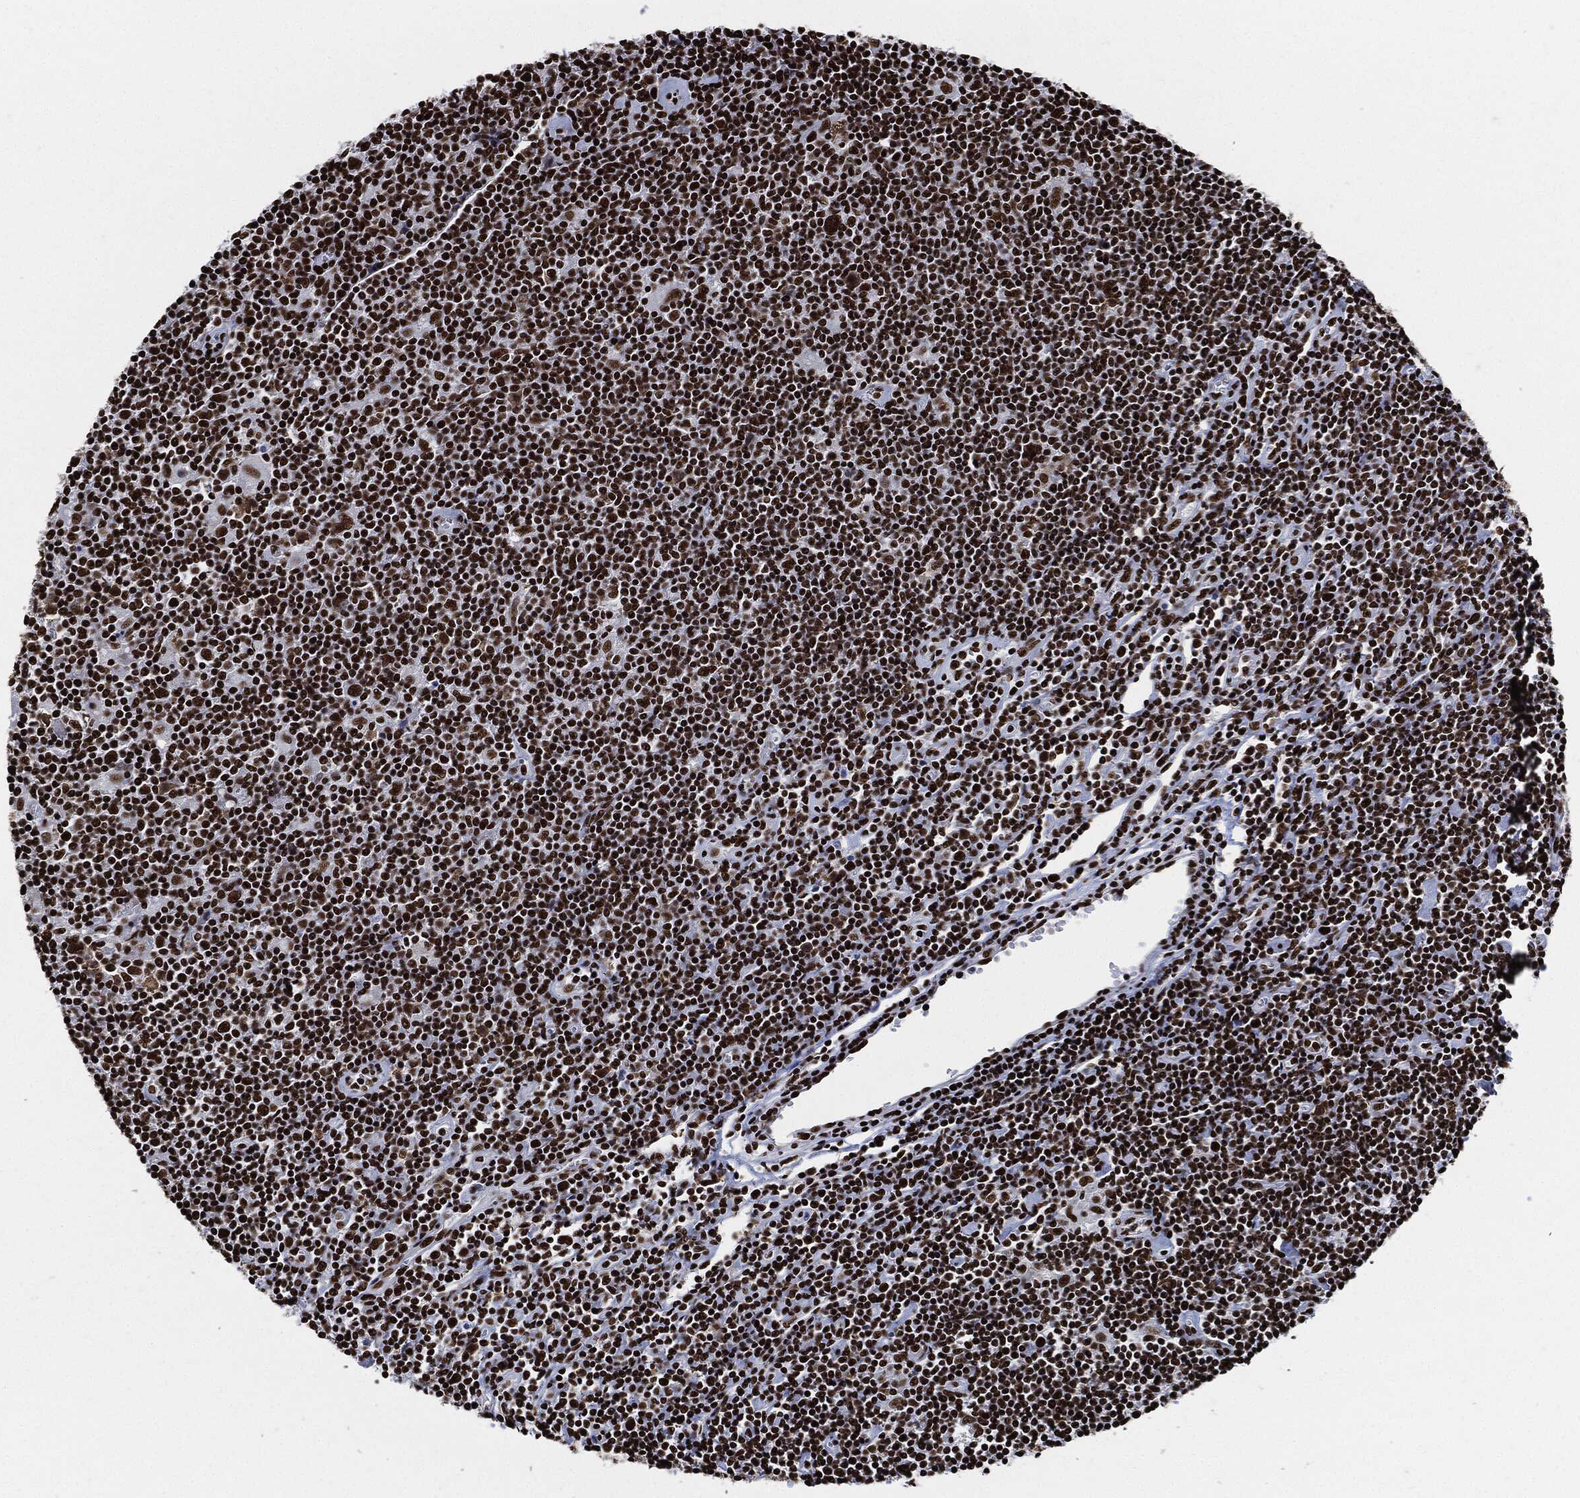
{"staining": {"intensity": "strong", "quantity": ">75%", "location": "nuclear"}, "tissue": "lymphoma", "cell_type": "Tumor cells", "image_type": "cancer", "snomed": [{"axis": "morphology", "description": "Hodgkin's disease, NOS"}, {"axis": "topography", "description": "Lymph node"}], "caption": "This micrograph reveals Hodgkin's disease stained with immunohistochemistry to label a protein in brown. The nuclear of tumor cells show strong positivity for the protein. Nuclei are counter-stained blue.", "gene": "RECQL", "patient": {"sex": "male", "age": 40}}